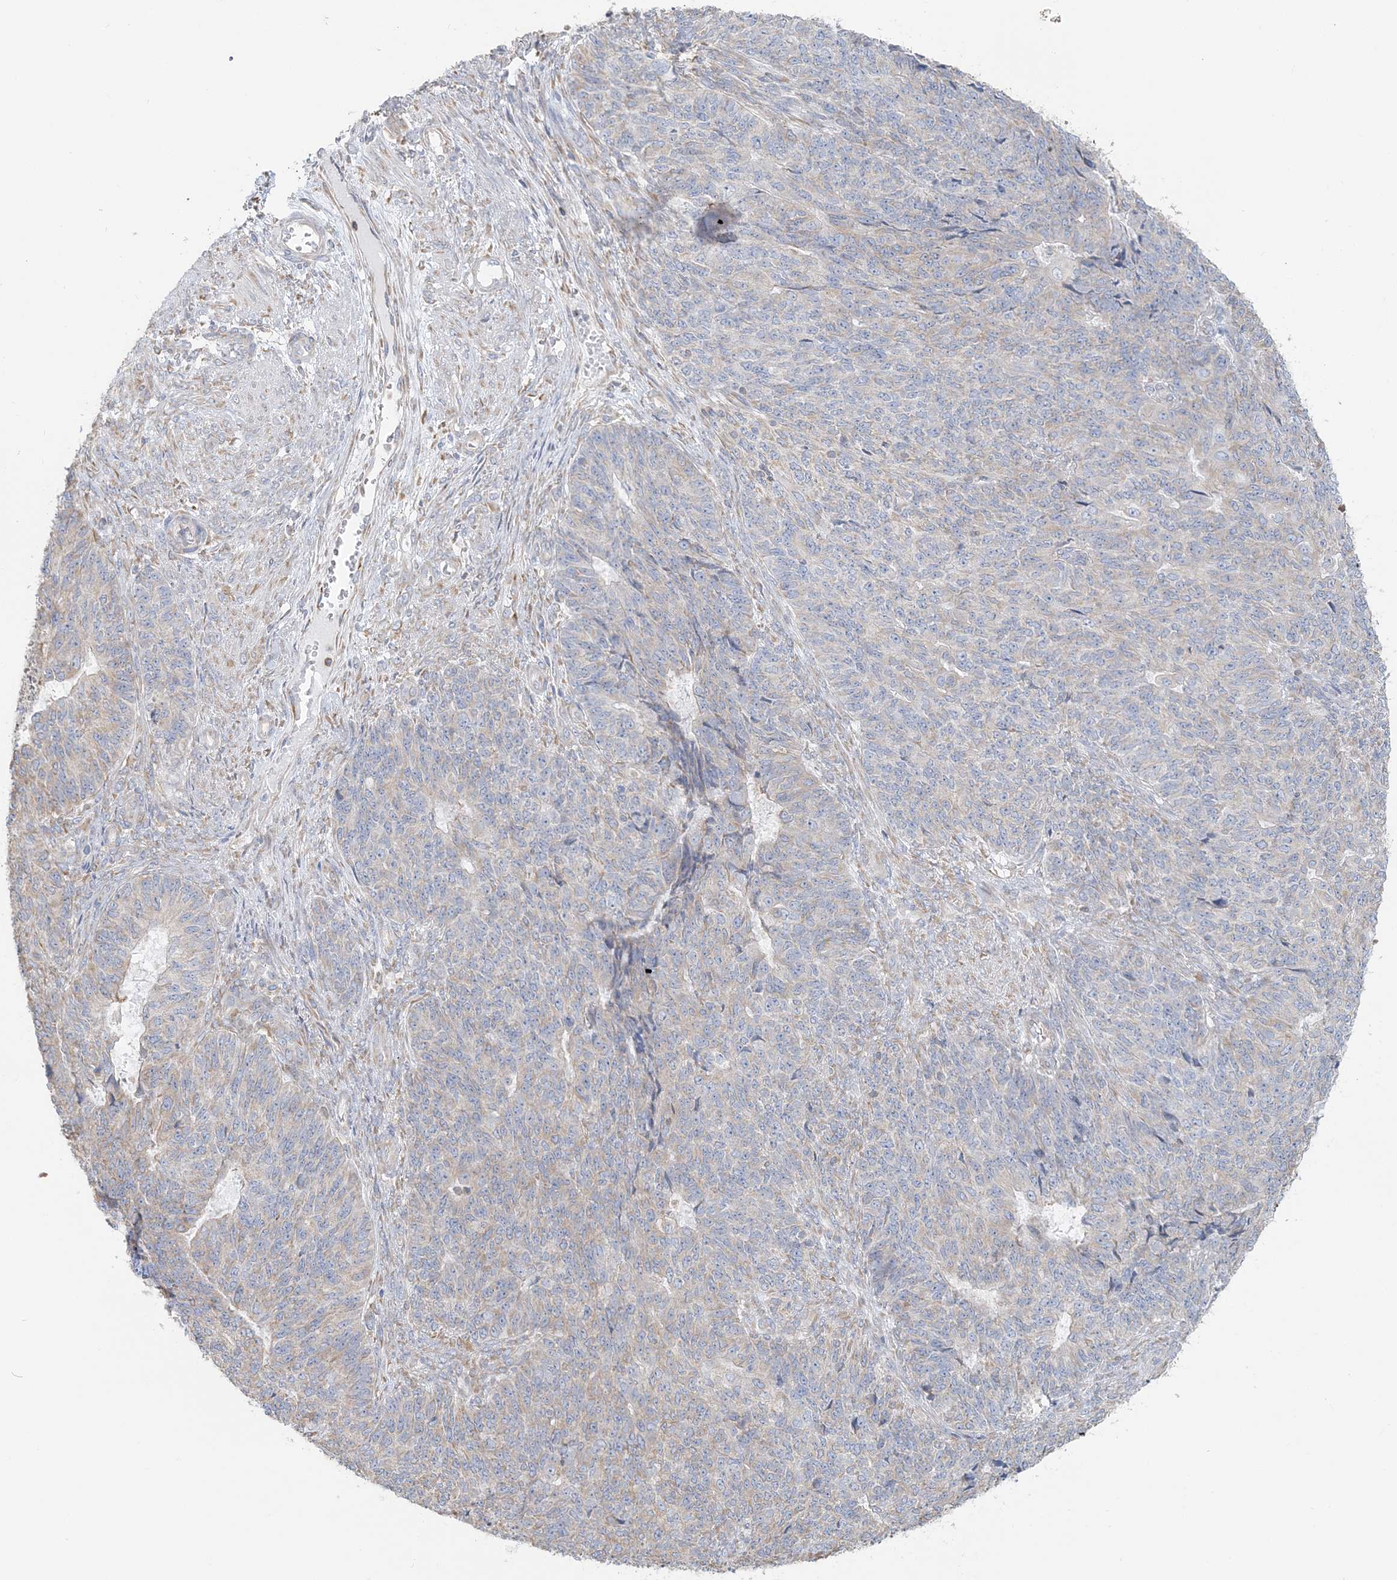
{"staining": {"intensity": "negative", "quantity": "none", "location": "none"}, "tissue": "endometrial cancer", "cell_type": "Tumor cells", "image_type": "cancer", "snomed": [{"axis": "morphology", "description": "Adenocarcinoma, NOS"}, {"axis": "topography", "description": "Endometrium"}], "caption": "An immunohistochemistry (IHC) photomicrograph of endometrial adenocarcinoma is shown. There is no staining in tumor cells of endometrial adenocarcinoma.", "gene": "TBC1D5", "patient": {"sex": "female", "age": 32}}